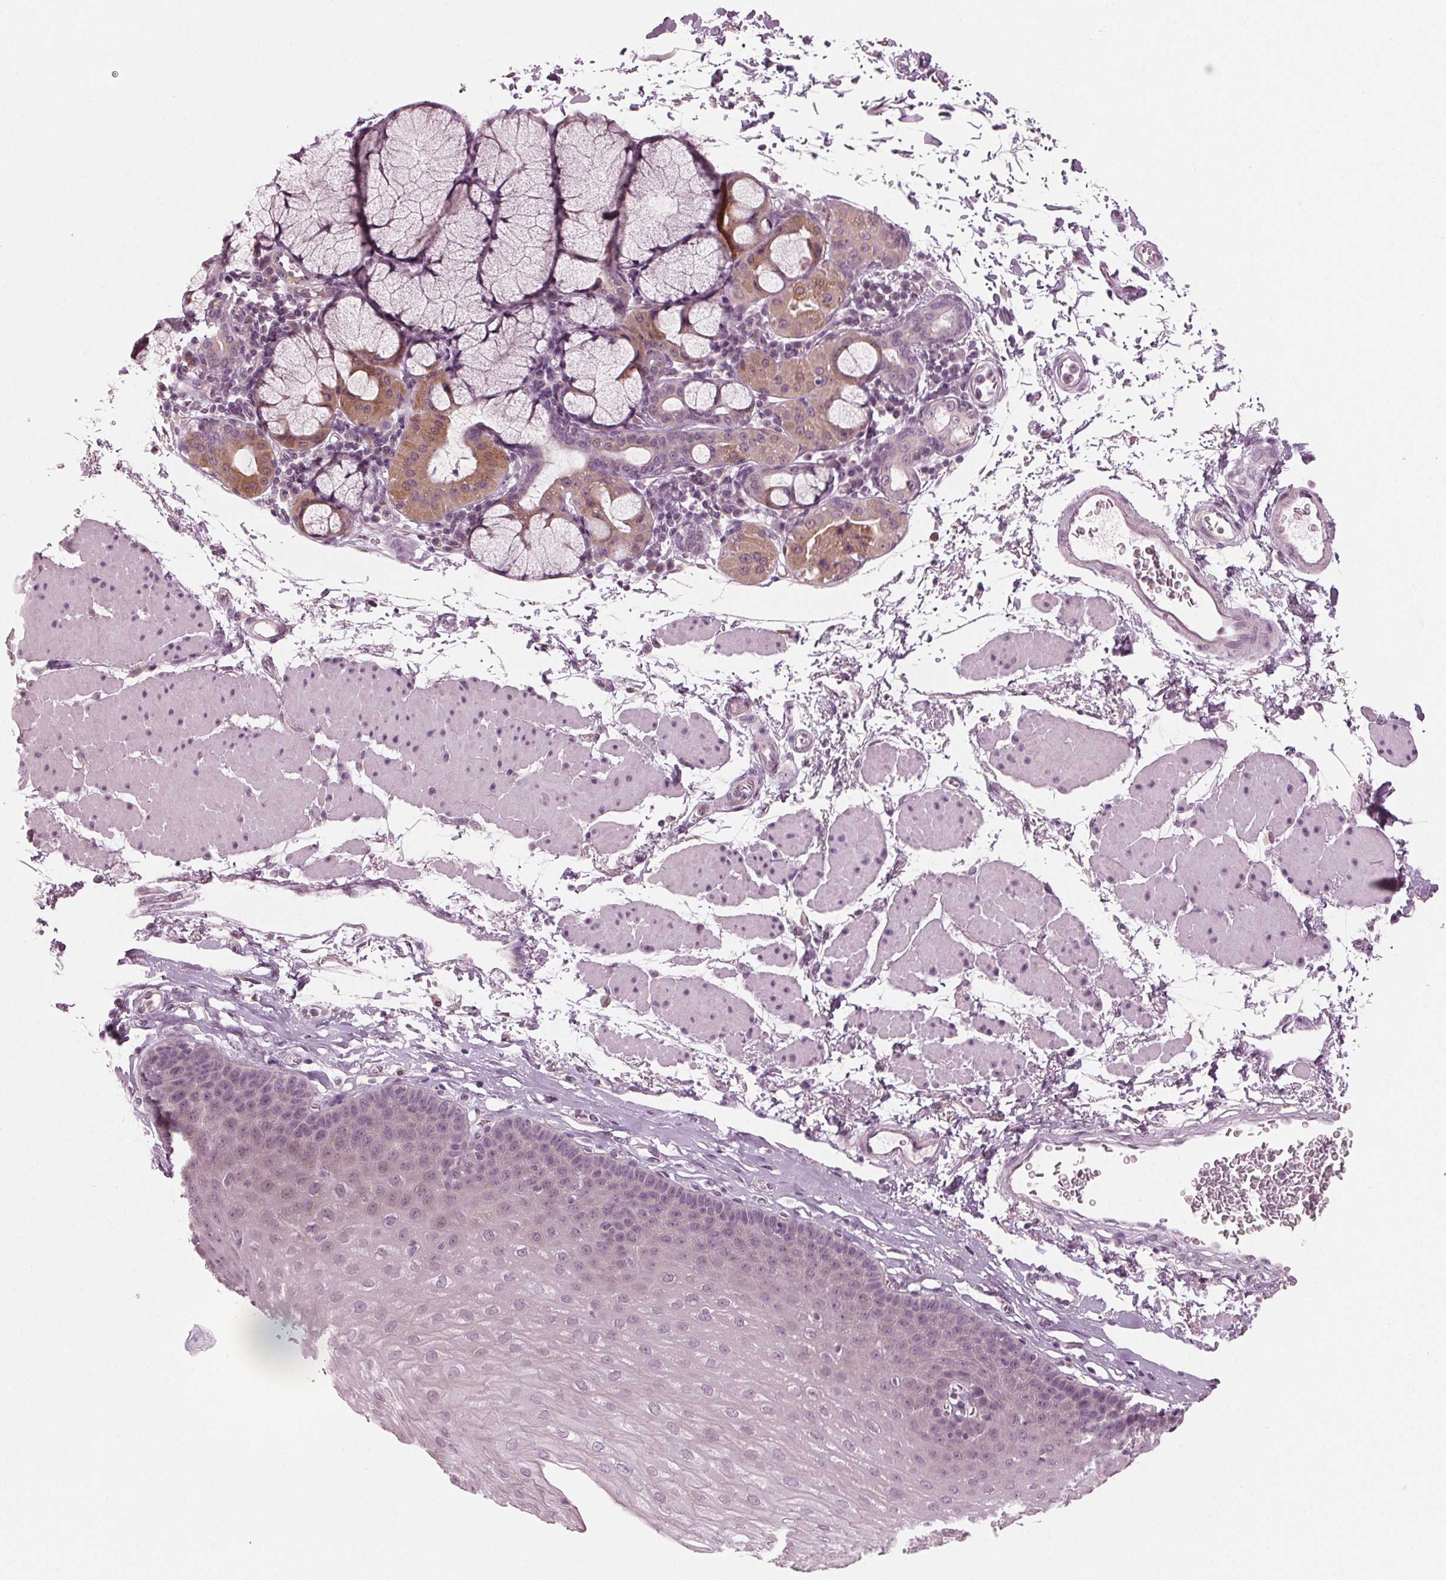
{"staining": {"intensity": "negative", "quantity": "none", "location": "none"}, "tissue": "esophagus", "cell_type": "Squamous epithelial cells", "image_type": "normal", "snomed": [{"axis": "morphology", "description": "Normal tissue, NOS"}, {"axis": "topography", "description": "Esophagus"}], "caption": "Protein analysis of unremarkable esophagus displays no significant staining in squamous epithelial cells.", "gene": "PRAP1", "patient": {"sex": "female", "age": 81}}